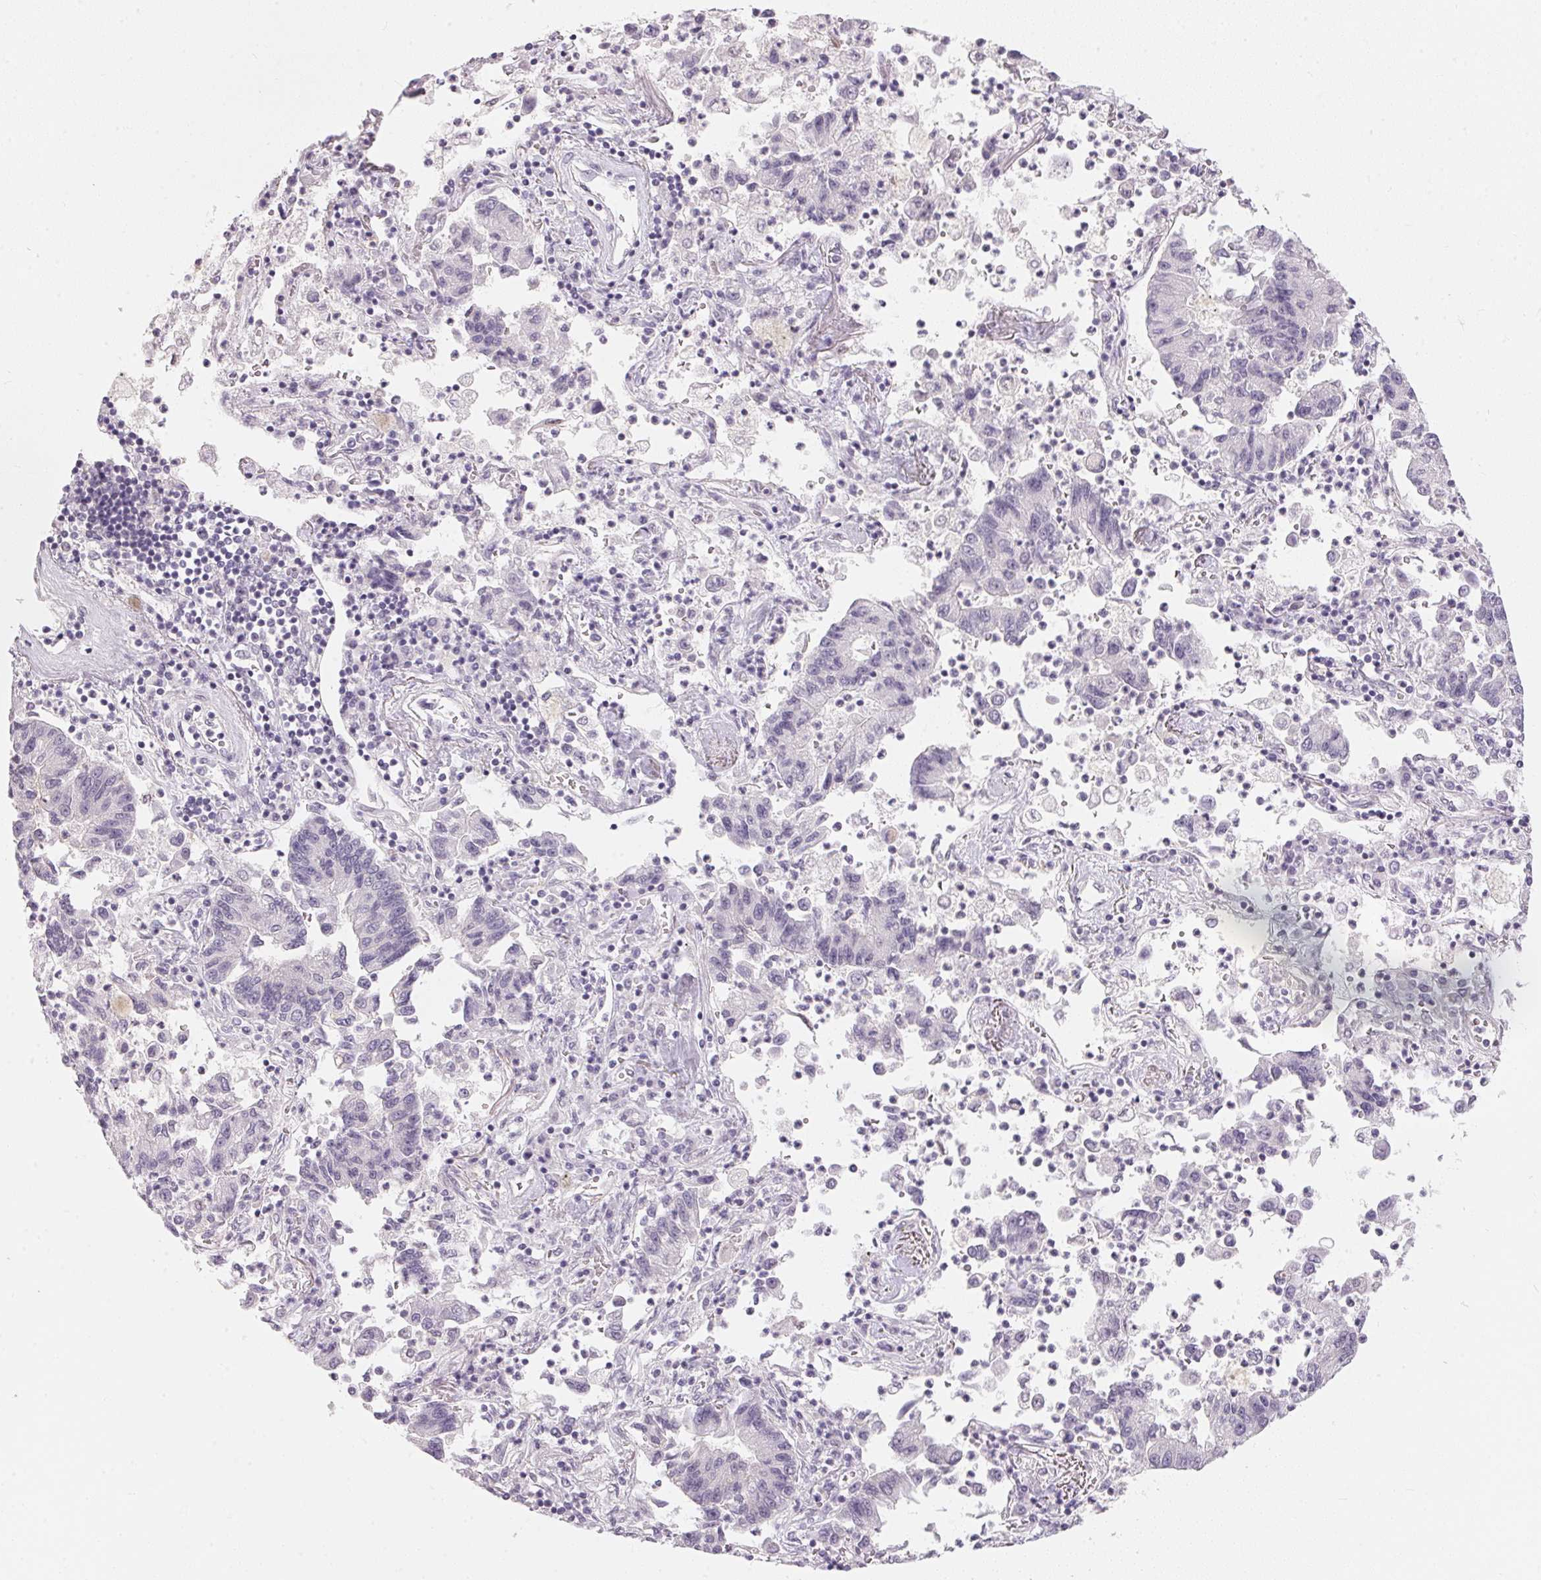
{"staining": {"intensity": "negative", "quantity": "none", "location": "none"}, "tissue": "lung cancer", "cell_type": "Tumor cells", "image_type": "cancer", "snomed": [{"axis": "morphology", "description": "Adenocarcinoma, NOS"}, {"axis": "topography", "description": "Lung"}], "caption": "Immunohistochemistry (IHC) micrograph of neoplastic tissue: lung adenocarcinoma stained with DAB (3,3'-diaminobenzidine) exhibits no significant protein expression in tumor cells.", "gene": "GDAP1L1", "patient": {"sex": "female", "age": 57}}